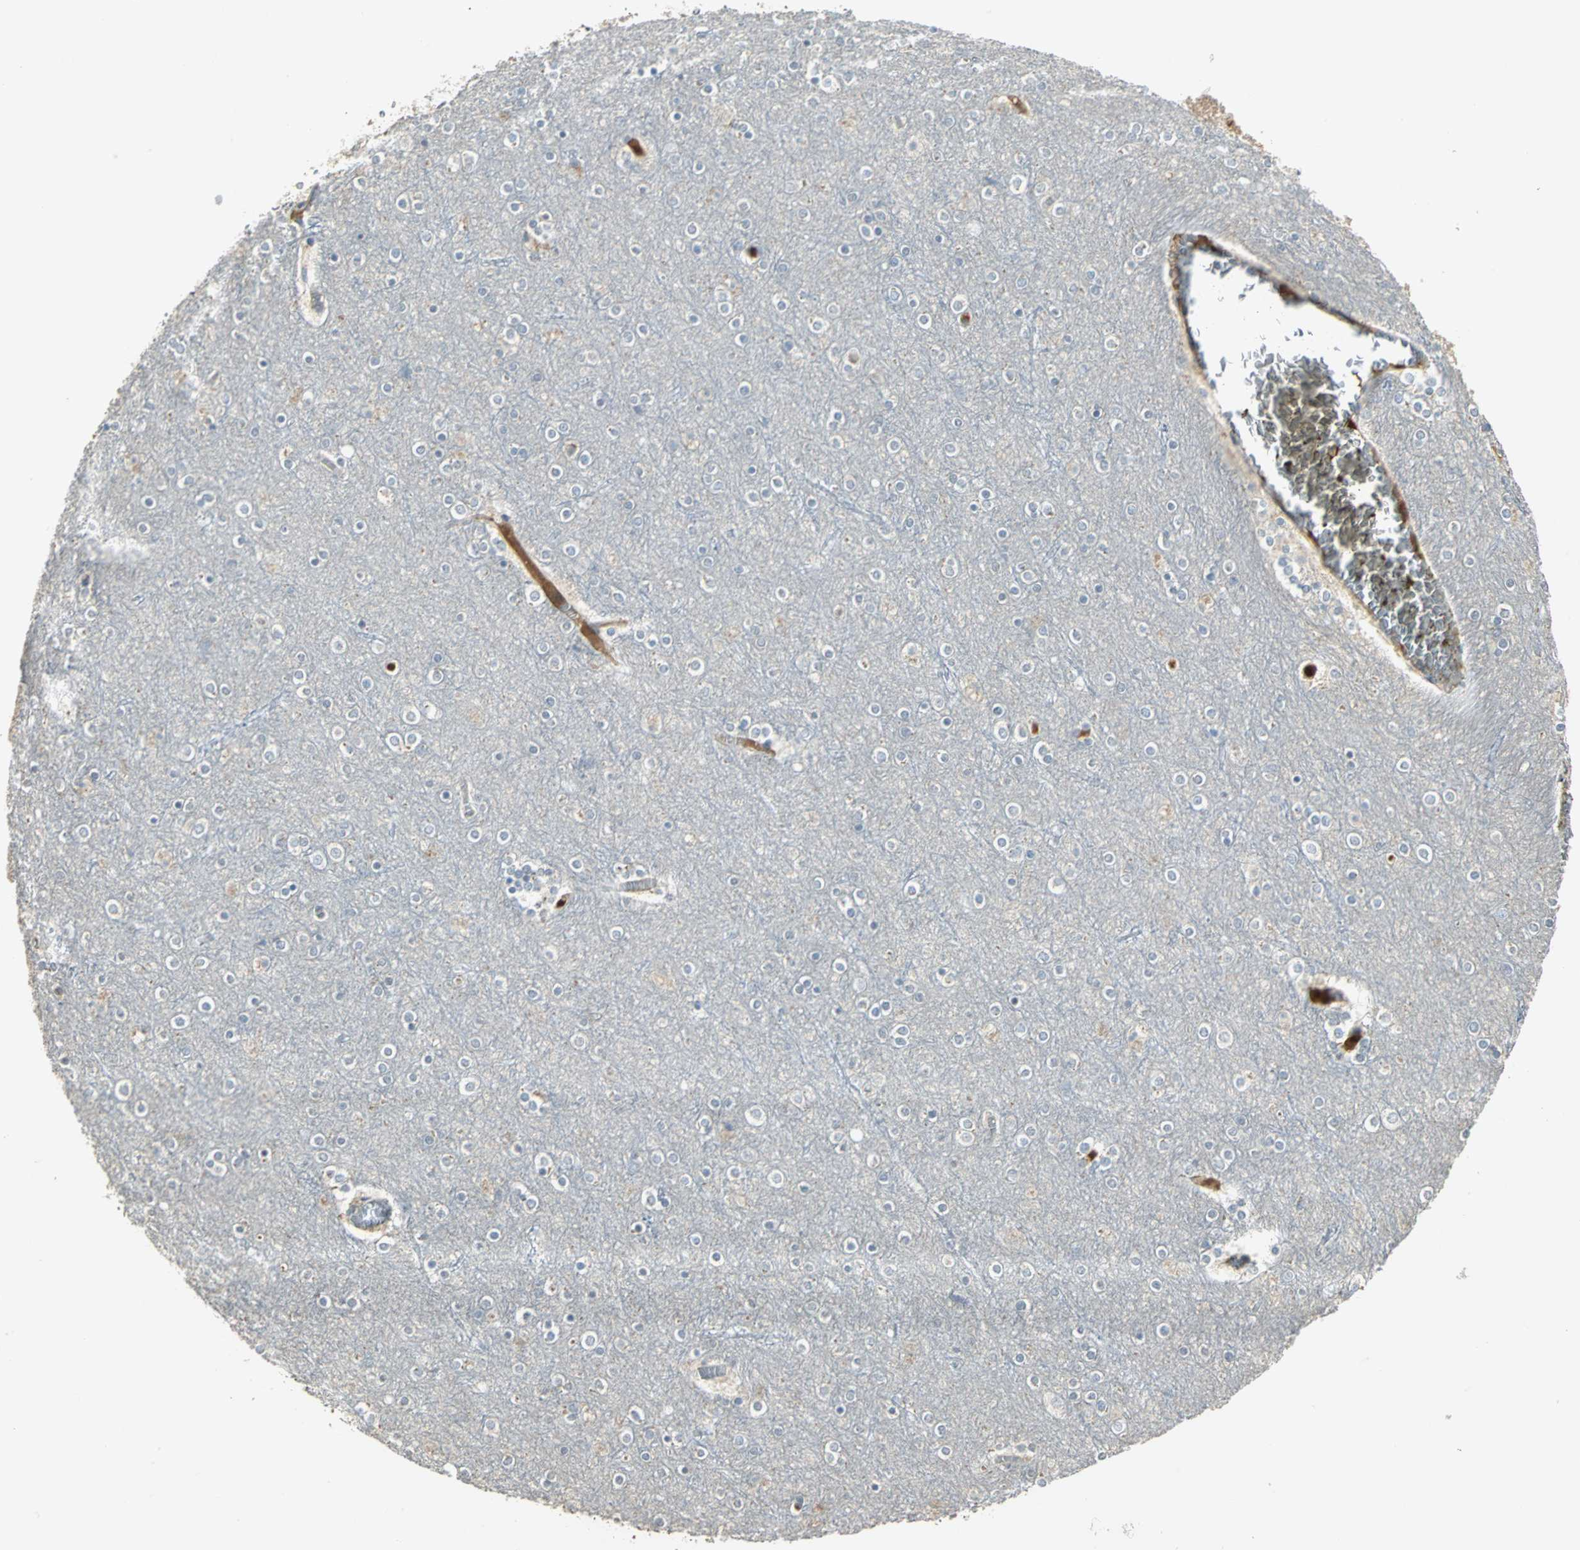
{"staining": {"intensity": "weak", "quantity": "<25%", "location": "cytoplasmic/membranous"}, "tissue": "cerebral cortex", "cell_type": "Endothelial cells", "image_type": "normal", "snomed": [{"axis": "morphology", "description": "Normal tissue, NOS"}, {"axis": "topography", "description": "Cerebral cortex"}], "caption": "A high-resolution image shows immunohistochemistry staining of unremarkable cerebral cortex, which shows no significant positivity in endothelial cells.", "gene": "PROC", "patient": {"sex": "female", "age": 54}}